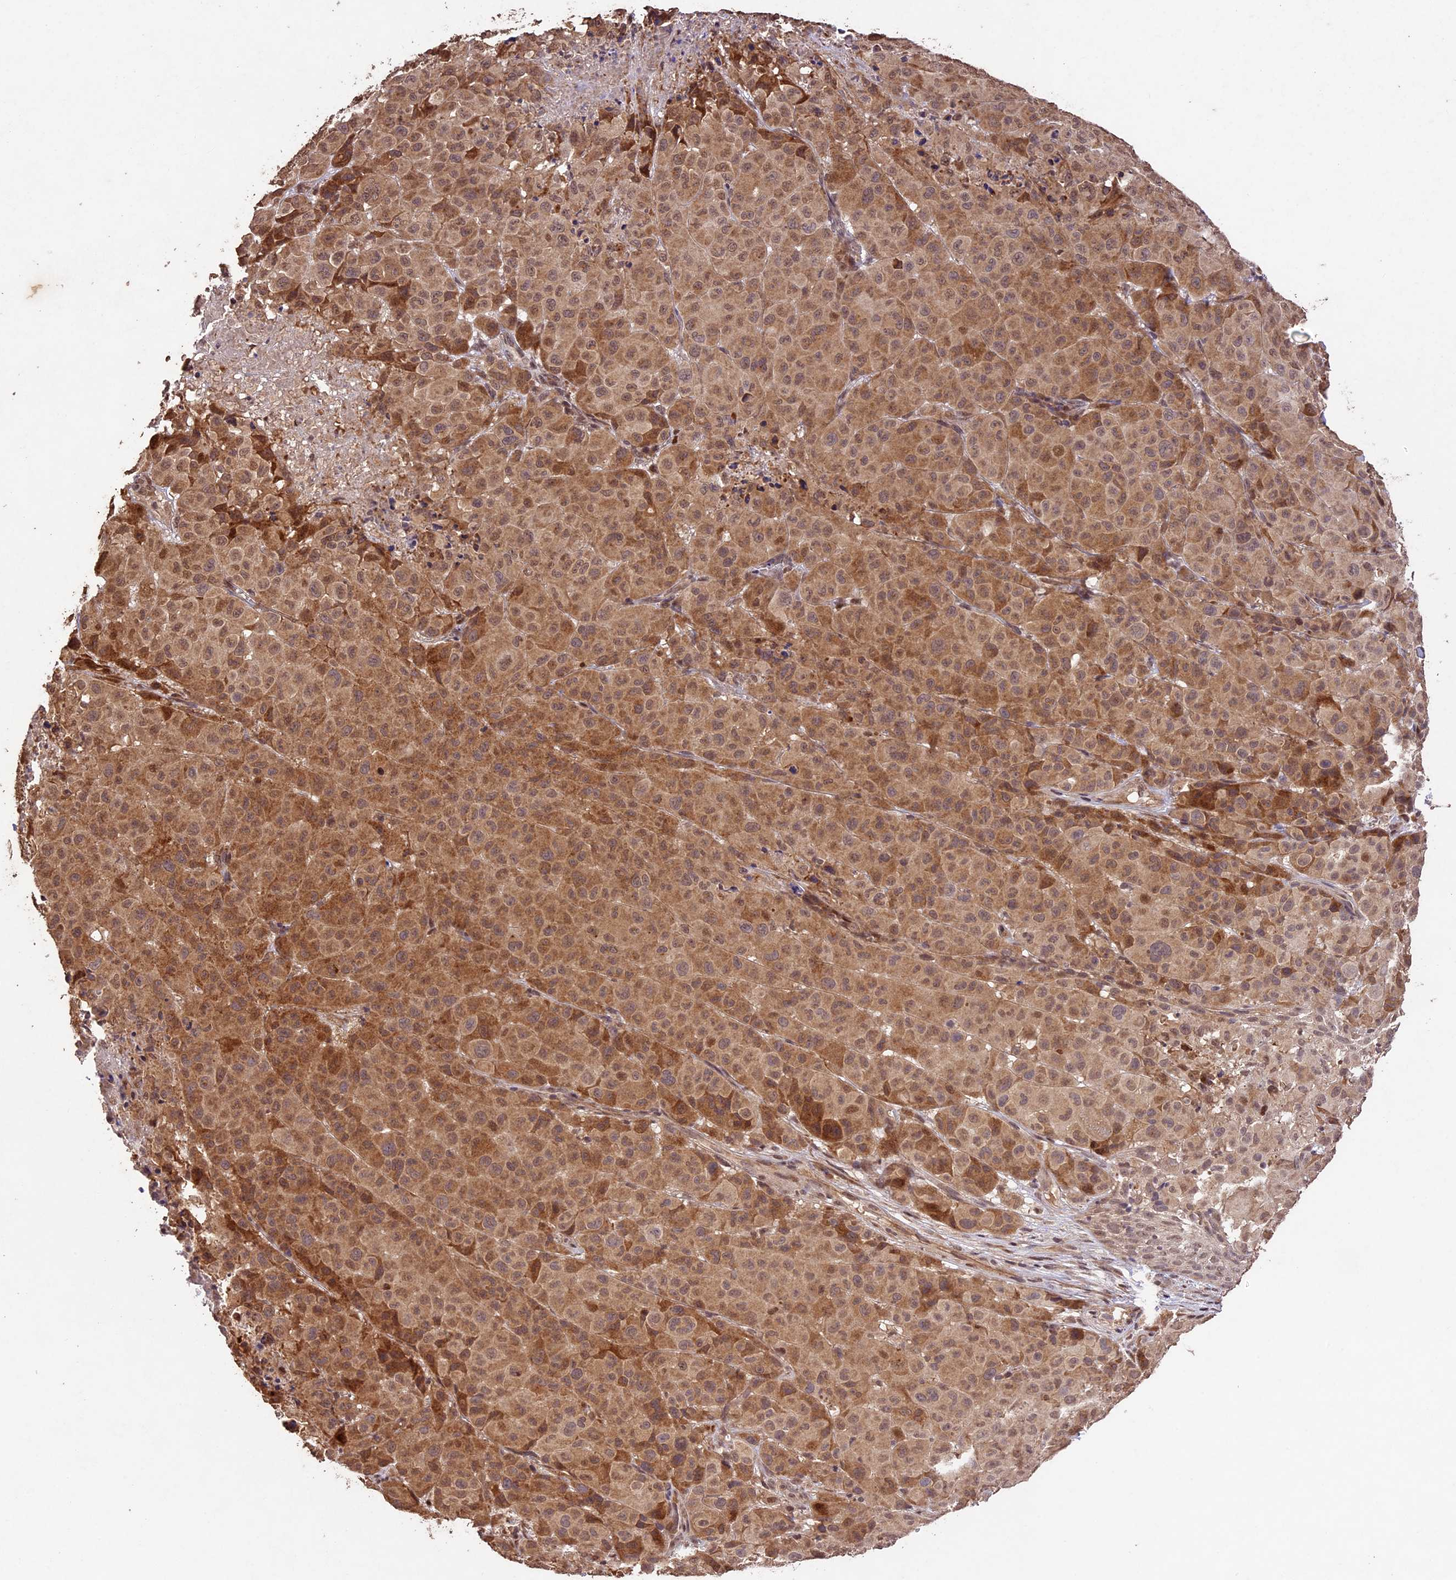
{"staining": {"intensity": "moderate", "quantity": ">75%", "location": "cytoplasmic/membranous"}, "tissue": "melanoma", "cell_type": "Tumor cells", "image_type": "cancer", "snomed": [{"axis": "morphology", "description": "Malignant melanoma, NOS"}, {"axis": "topography", "description": "Skin"}], "caption": "Protein analysis of melanoma tissue displays moderate cytoplasmic/membranous positivity in about >75% of tumor cells.", "gene": "CDKN2AIP", "patient": {"sex": "male", "age": 73}}